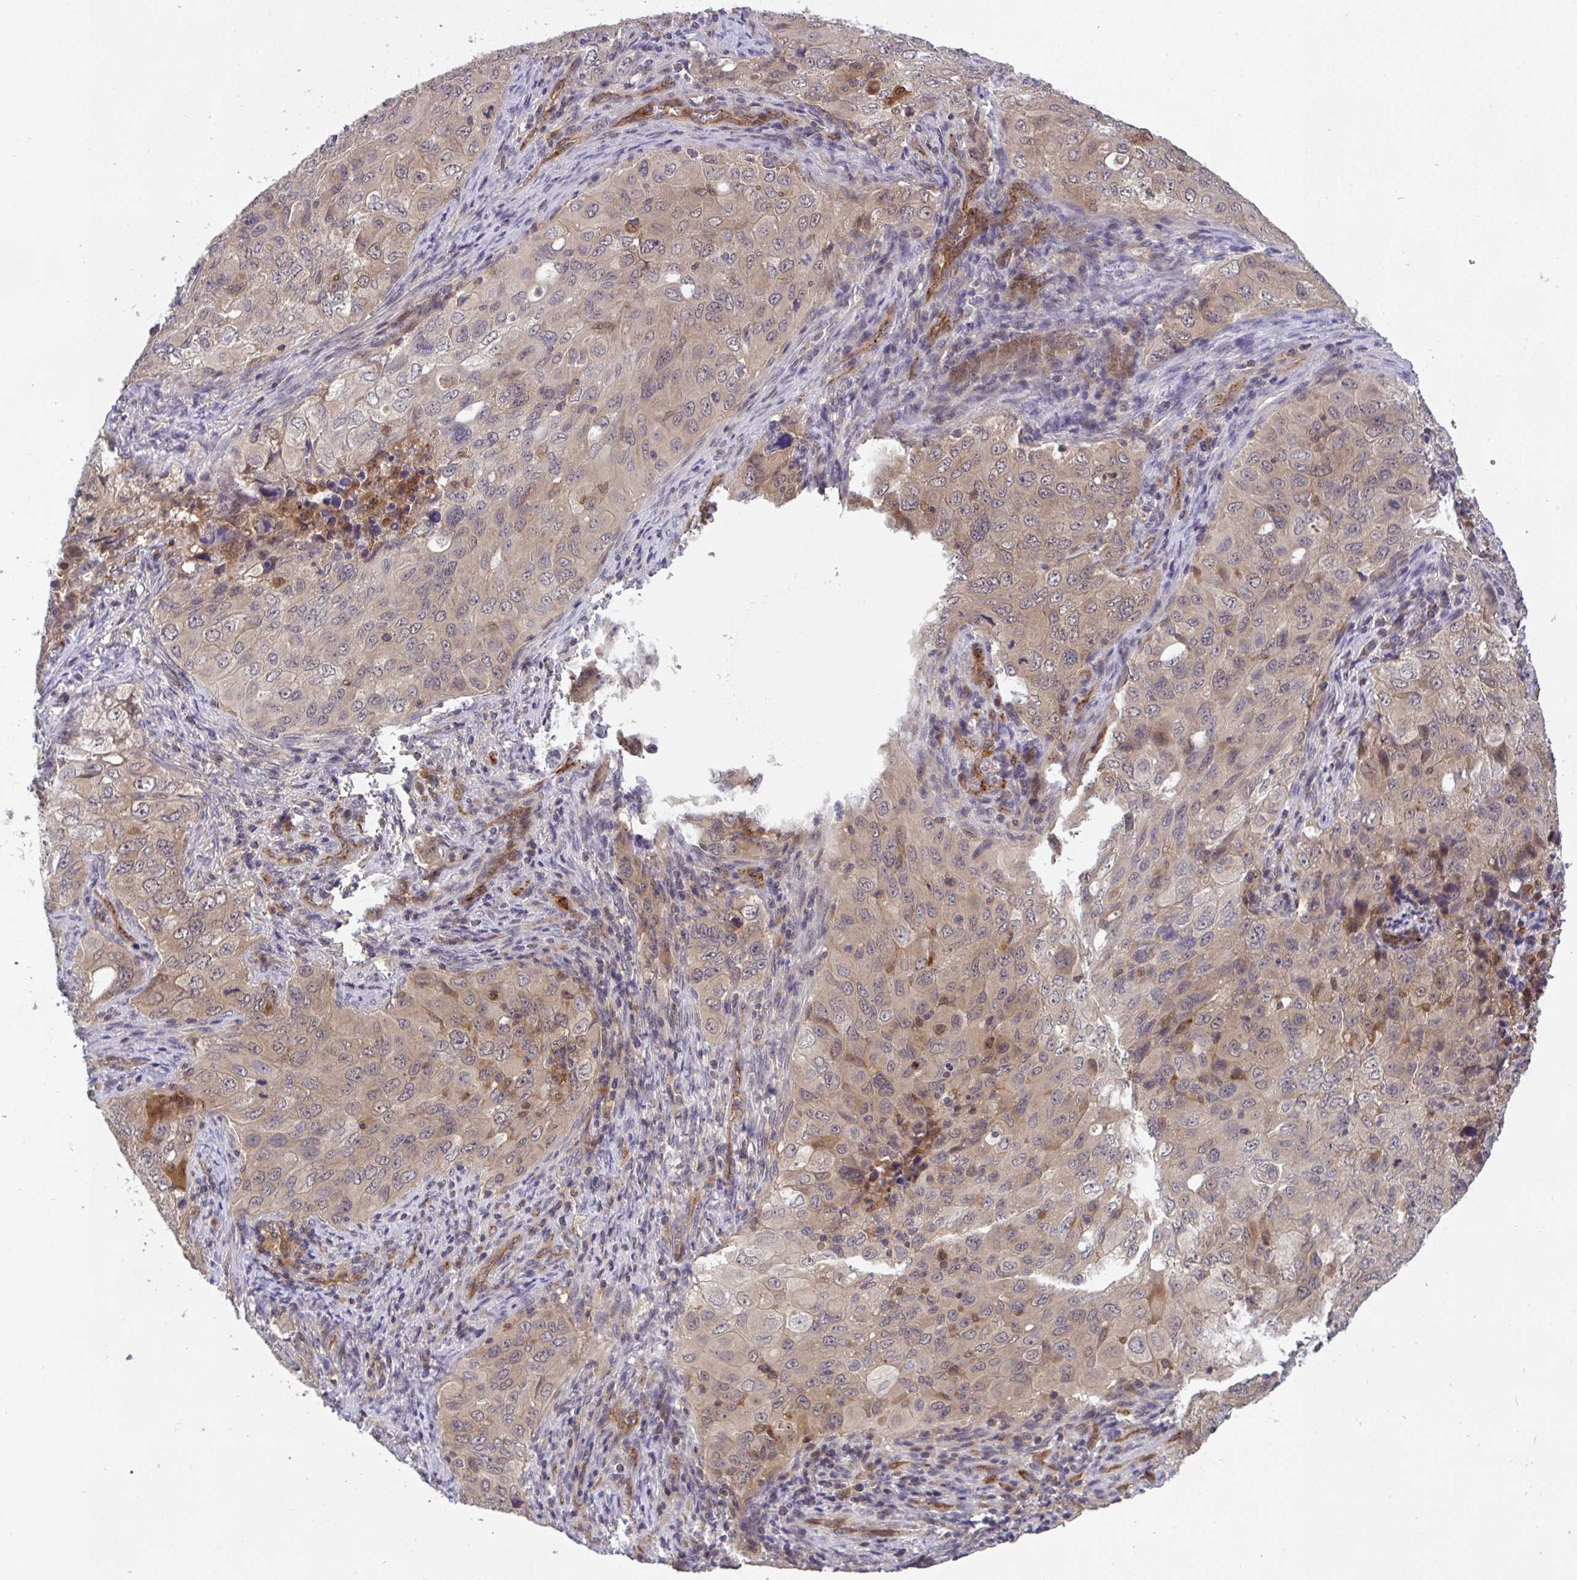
{"staining": {"intensity": "weak", "quantity": ">75%", "location": "cytoplasmic/membranous,nuclear"}, "tissue": "lung cancer", "cell_type": "Tumor cells", "image_type": "cancer", "snomed": [{"axis": "morphology", "description": "Adenocarcinoma, NOS"}, {"axis": "morphology", "description": "Adenocarcinoma, metastatic, NOS"}, {"axis": "topography", "description": "Lymph node"}, {"axis": "topography", "description": "Lung"}], "caption": "Lung adenocarcinoma tissue exhibits weak cytoplasmic/membranous and nuclear staining in approximately >75% of tumor cells, visualized by immunohistochemistry. Nuclei are stained in blue.", "gene": "TIGAR", "patient": {"sex": "female", "age": 42}}